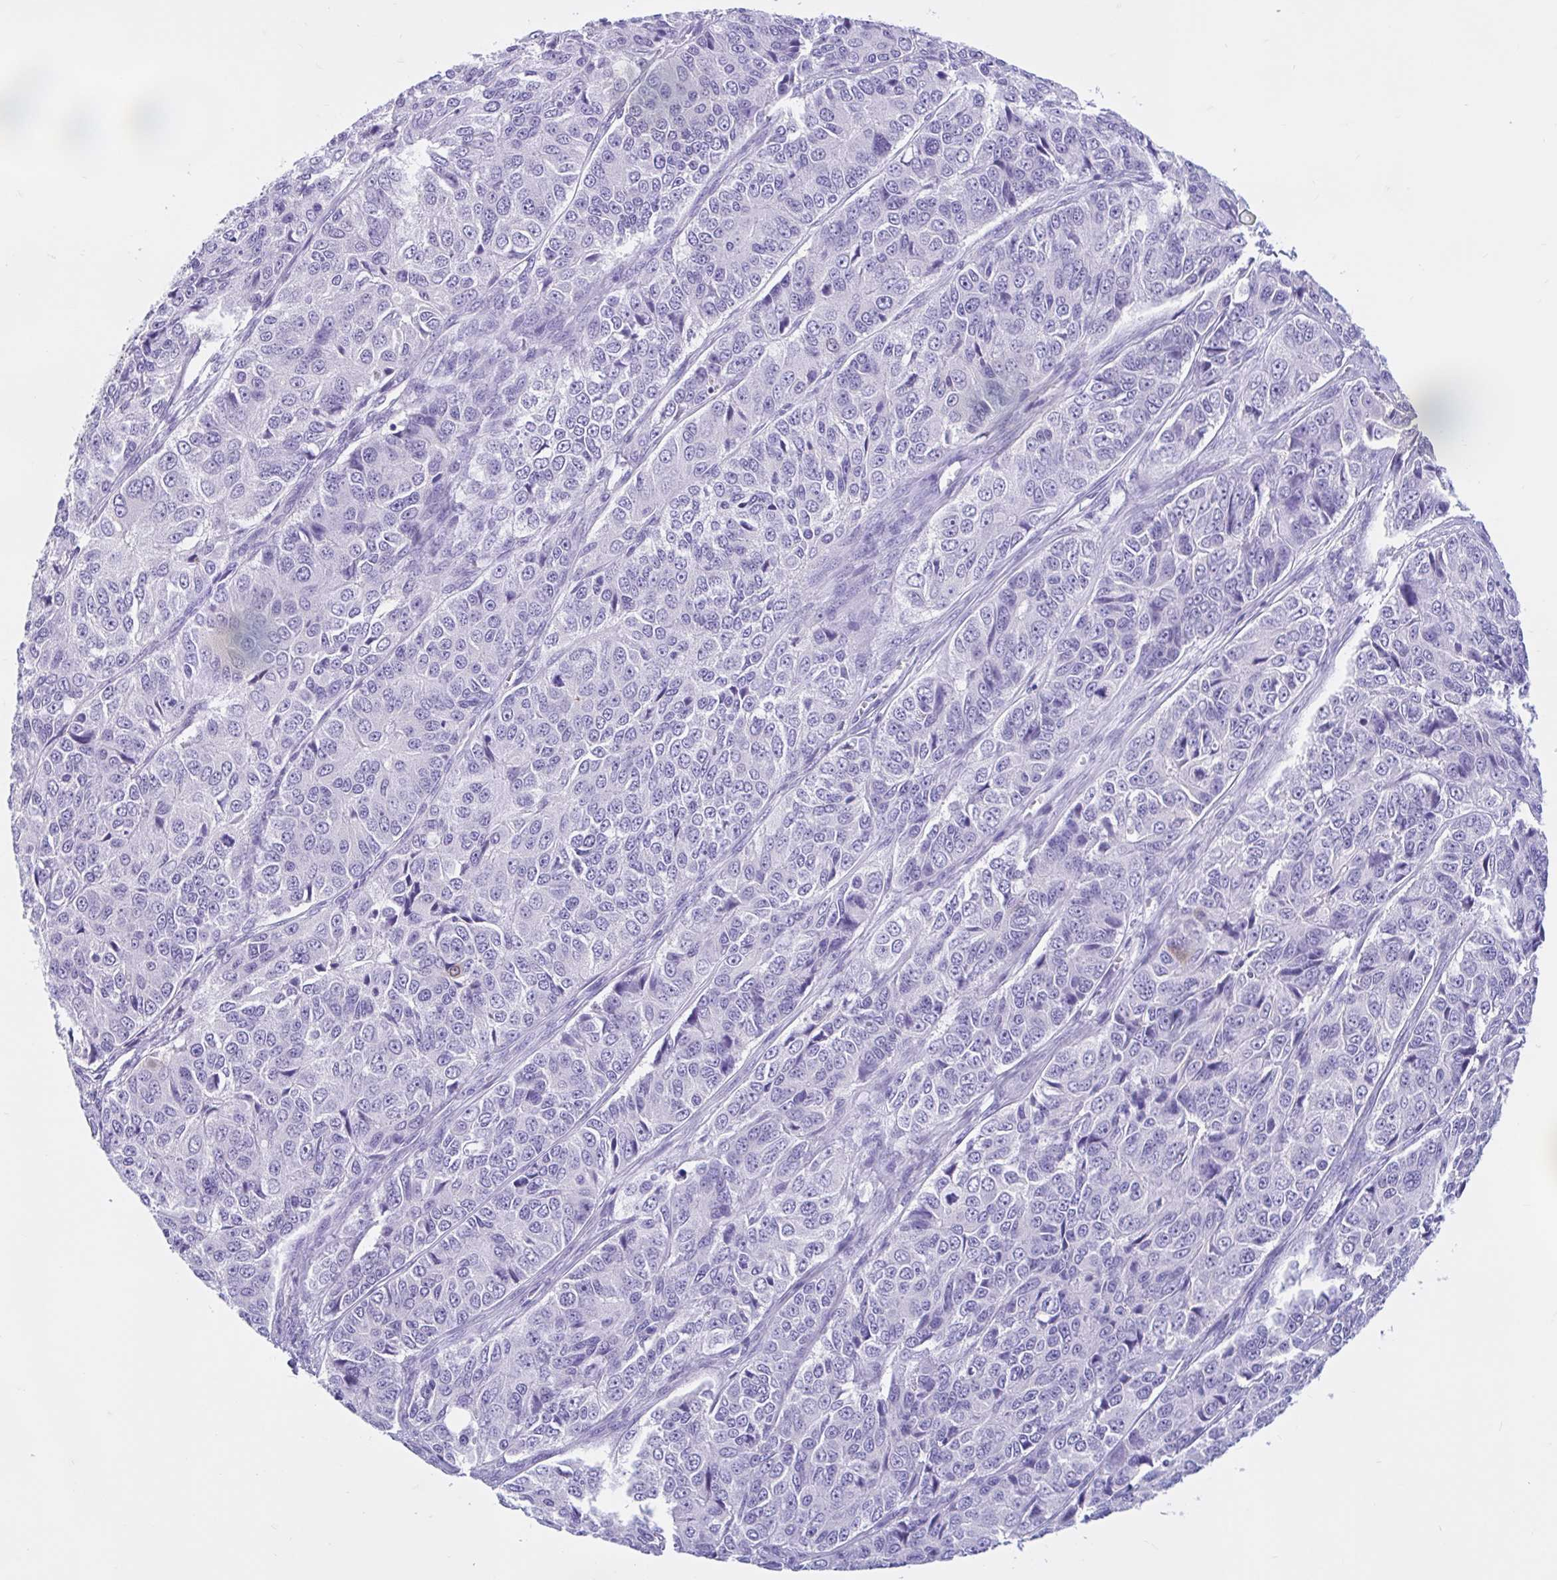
{"staining": {"intensity": "moderate", "quantity": "<25%", "location": "nuclear"}, "tissue": "ovarian cancer", "cell_type": "Tumor cells", "image_type": "cancer", "snomed": [{"axis": "morphology", "description": "Carcinoma, endometroid"}, {"axis": "topography", "description": "Ovary"}], "caption": "DAB (3,3'-diaminobenzidine) immunohistochemical staining of human endometroid carcinoma (ovarian) exhibits moderate nuclear protein positivity in about <25% of tumor cells. (DAB (3,3'-diaminobenzidine) IHC, brown staining for protein, blue staining for nuclei).", "gene": "ZNF319", "patient": {"sex": "female", "age": 51}}